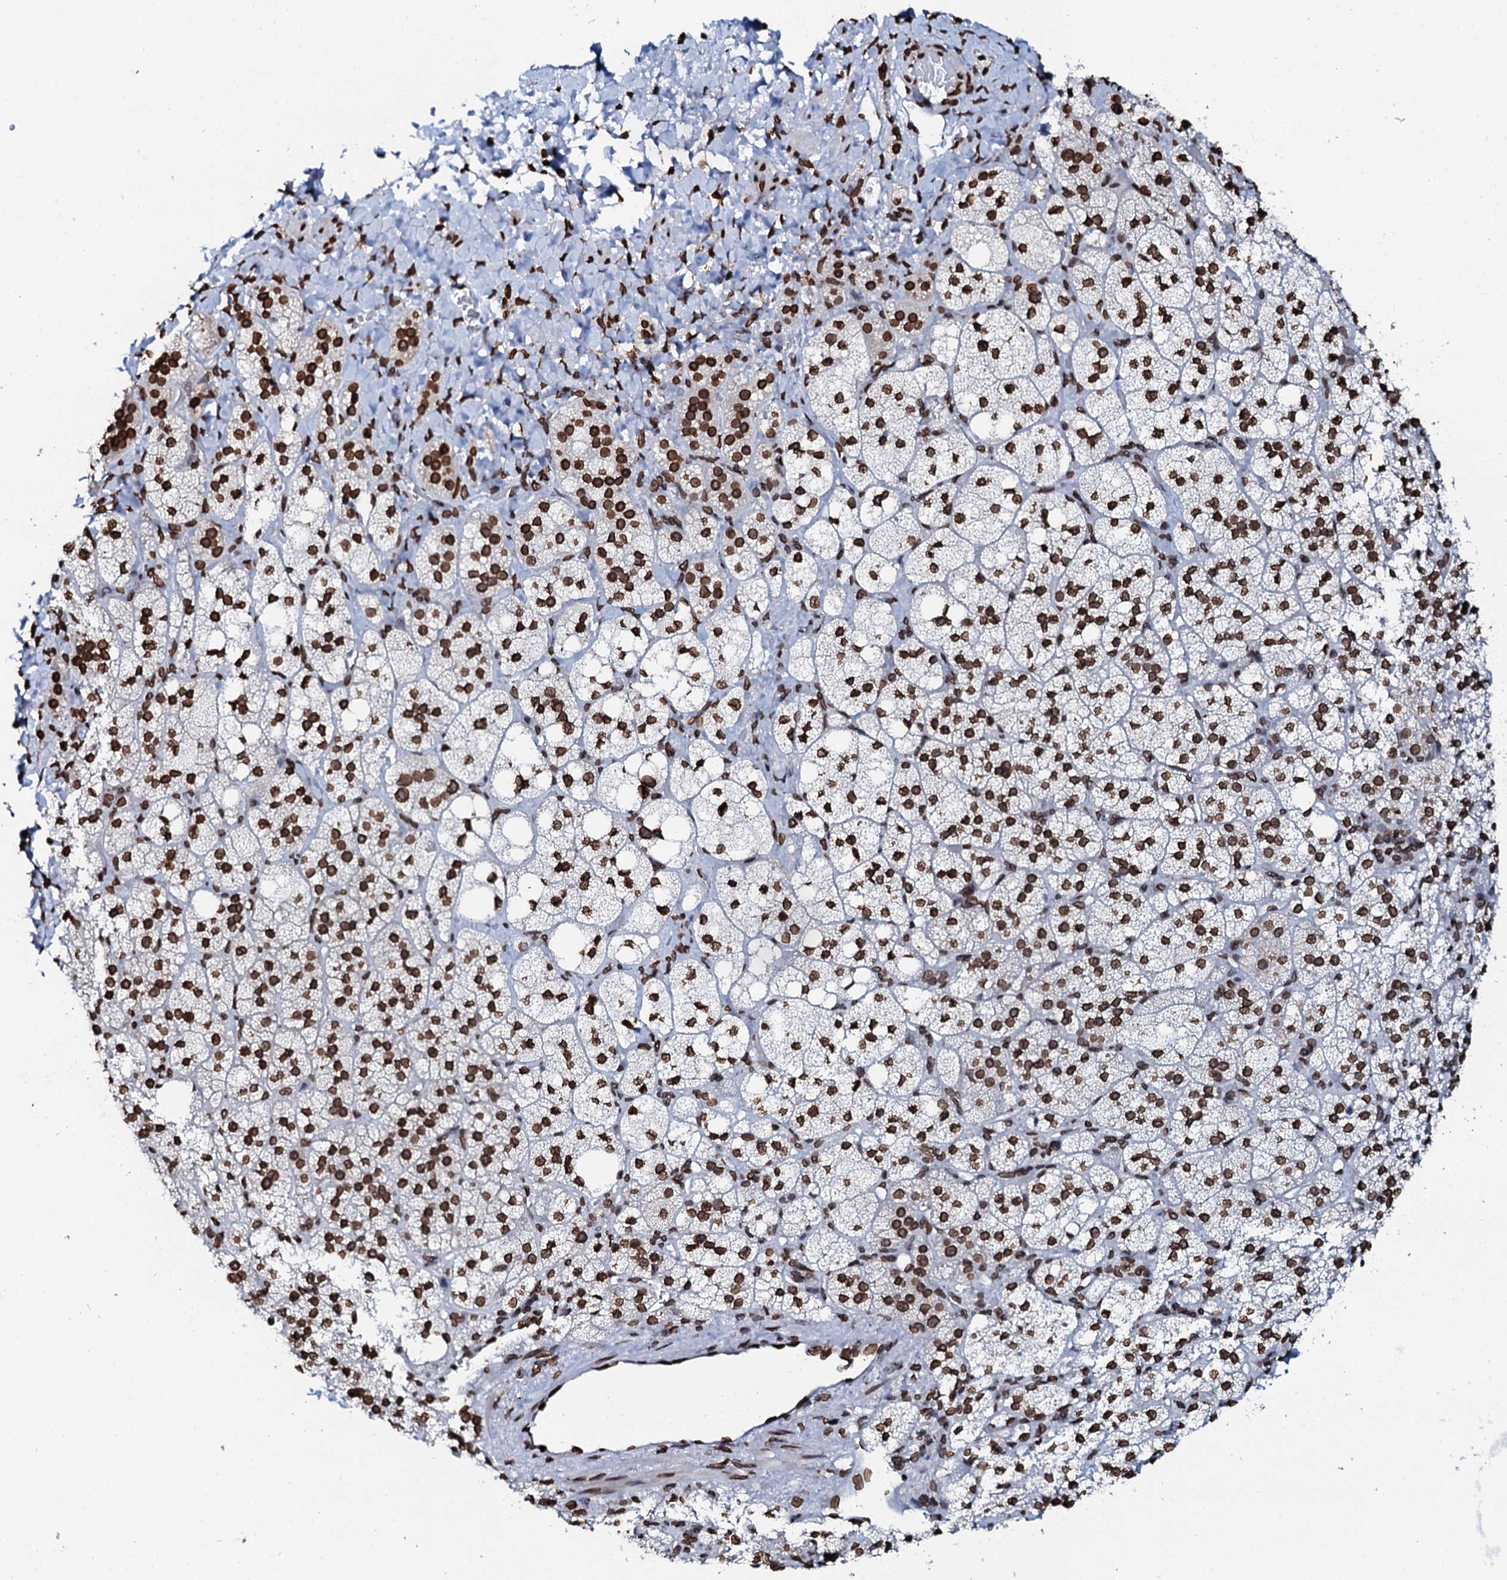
{"staining": {"intensity": "strong", "quantity": ">75%", "location": "cytoplasmic/membranous,nuclear"}, "tissue": "adrenal gland", "cell_type": "Glandular cells", "image_type": "normal", "snomed": [{"axis": "morphology", "description": "Normal tissue, NOS"}, {"axis": "topography", "description": "Adrenal gland"}], "caption": "Immunohistochemical staining of benign human adrenal gland shows high levels of strong cytoplasmic/membranous,nuclear positivity in approximately >75% of glandular cells. Using DAB (3,3'-diaminobenzidine) (brown) and hematoxylin (blue) stains, captured at high magnification using brightfield microscopy.", "gene": "KATNAL2", "patient": {"sex": "male", "age": 61}}